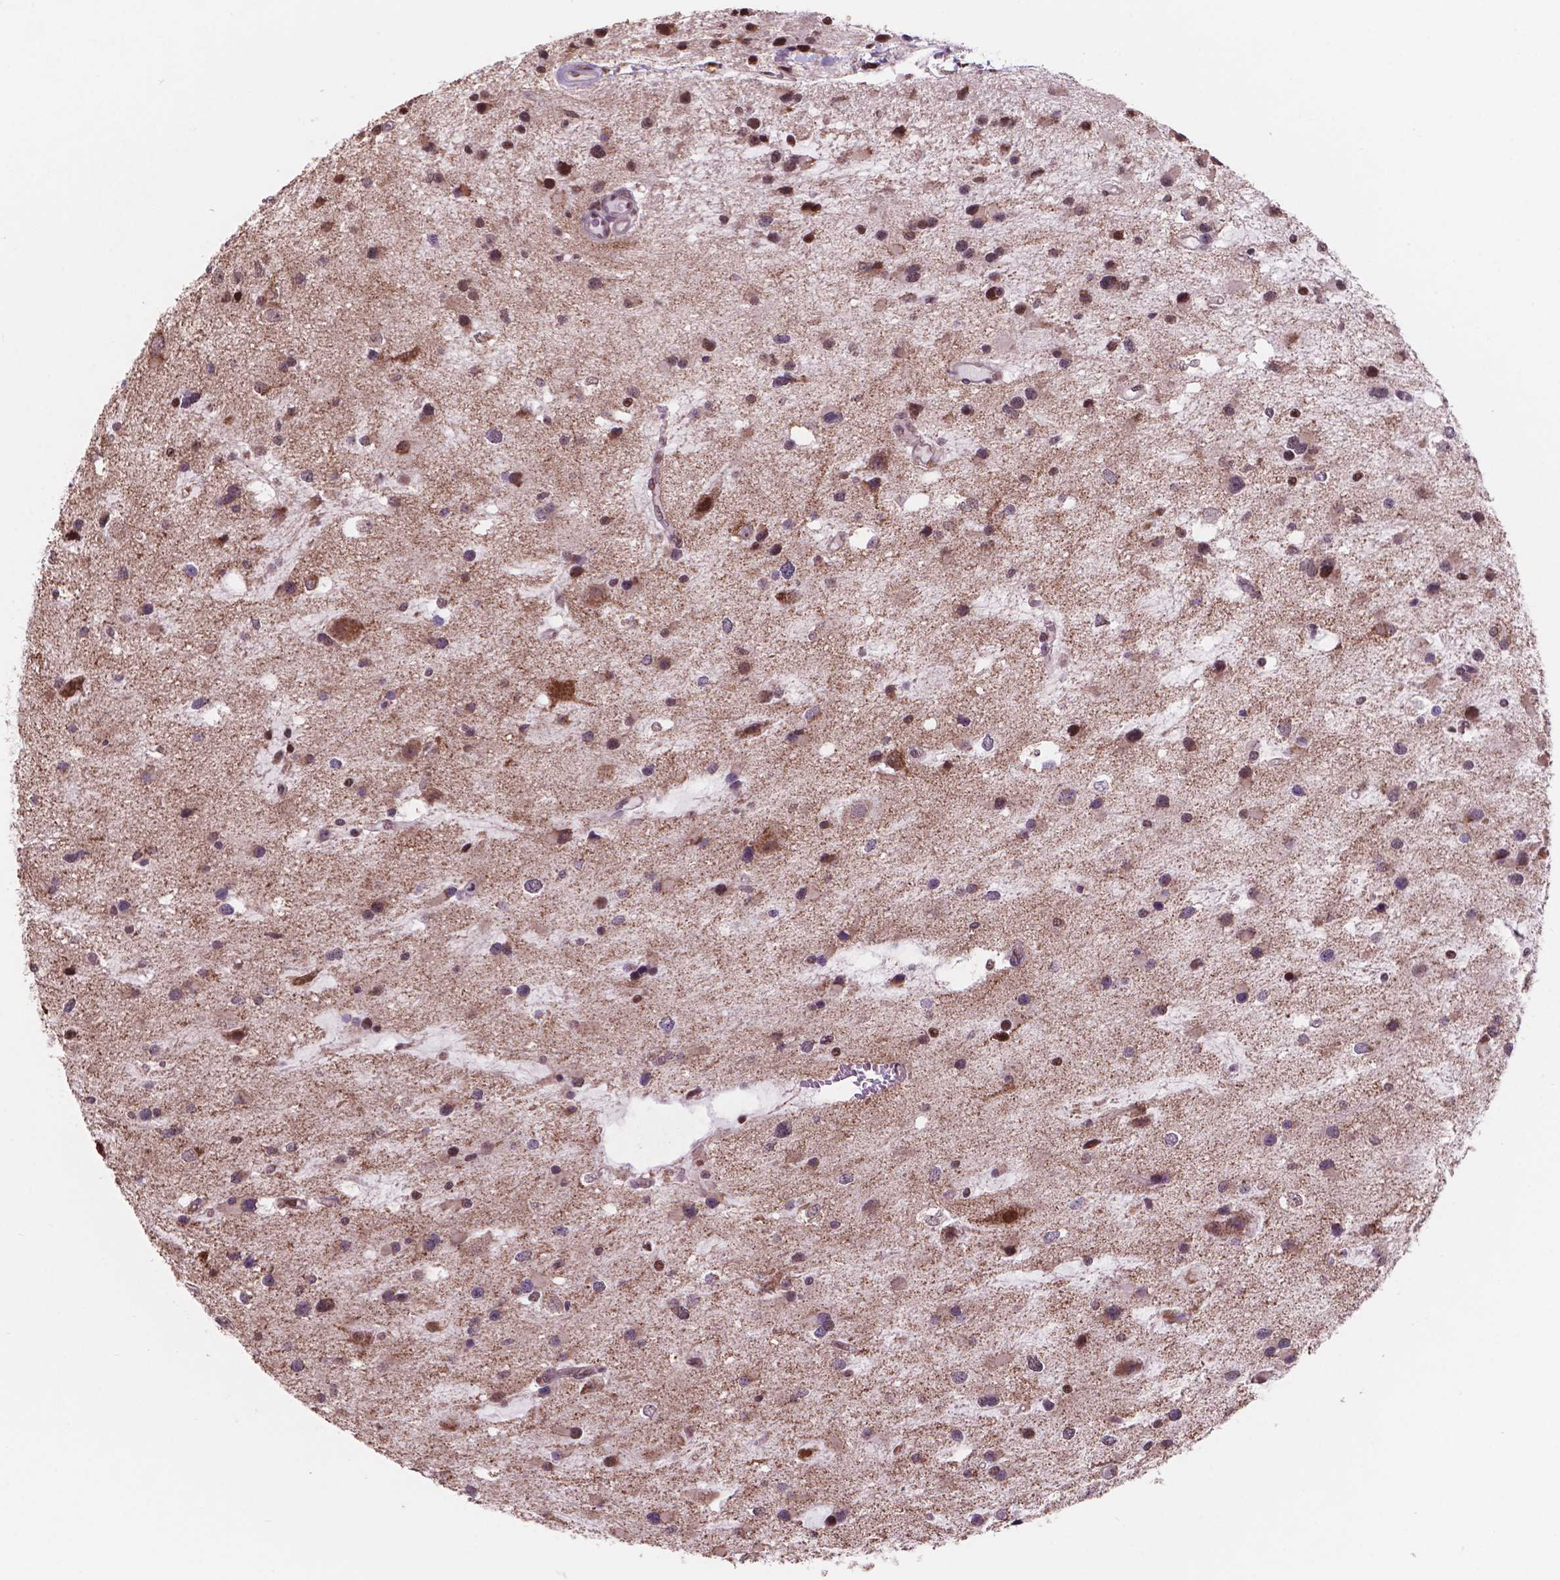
{"staining": {"intensity": "moderate", "quantity": "25%-75%", "location": "nuclear"}, "tissue": "glioma", "cell_type": "Tumor cells", "image_type": "cancer", "snomed": [{"axis": "morphology", "description": "Glioma, malignant, Low grade"}, {"axis": "topography", "description": "Brain"}], "caption": "The image displays immunohistochemical staining of glioma. There is moderate nuclear expression is identified in approximately 25%-75% of tumor cells.", "gene": "NDUFA10", "patient": {"sex": "female", "age": 32}}